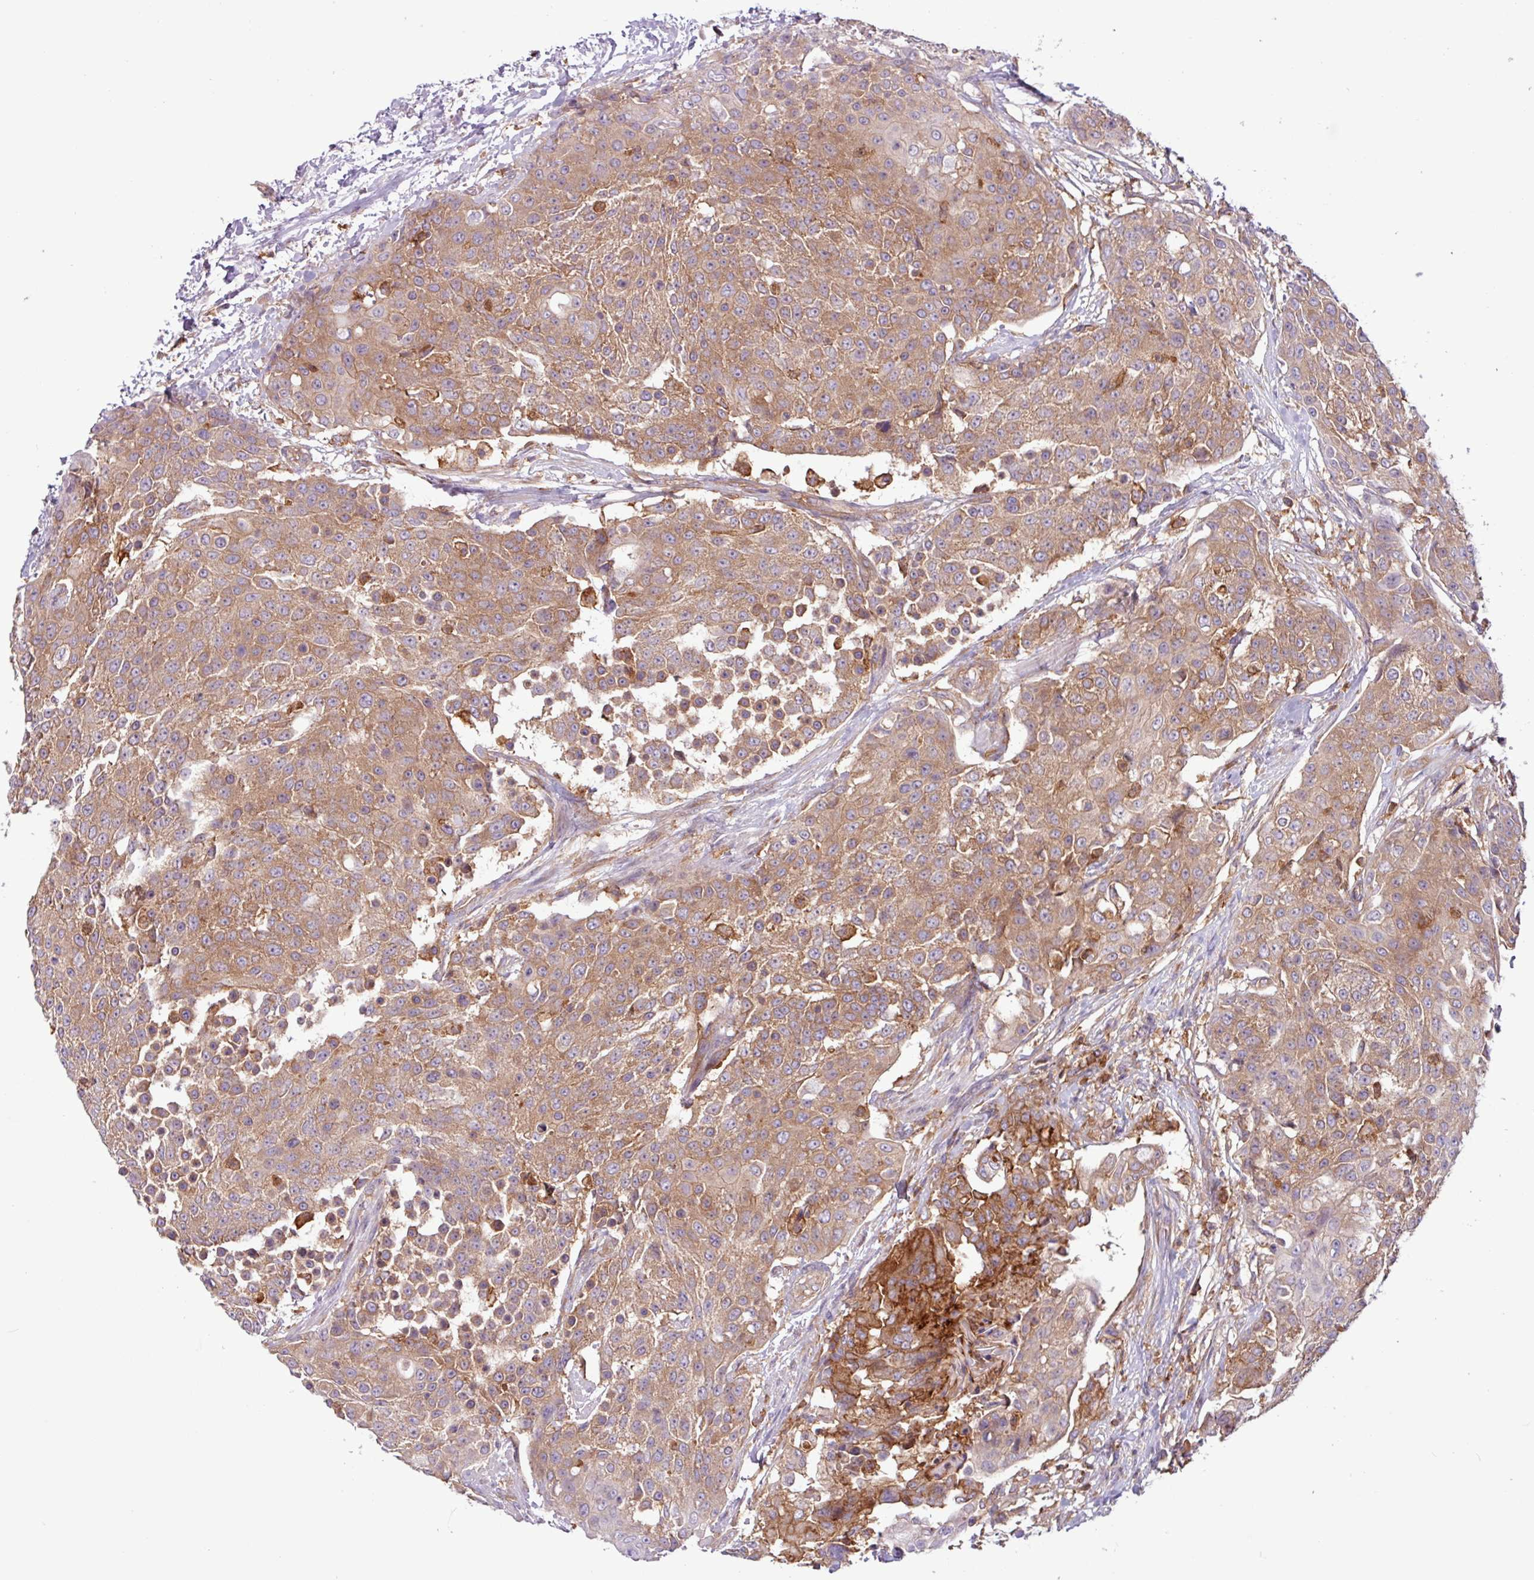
{"staining": {"intensity": "moderate", "quantity": ">75%", "location": "cytoplasmic/membranous"}, "tissue": "urothelial cancer", "cell_type": "Tumor cells", "image_type": "cancer", "snomed": [{"axis": "morphology", "description": "Urothelial carcinoma, High grade"}, {"axis": "topography", "description": "Urinary bladder"}], "caption": "Protein expression analysis of urothelial cancer shows moderate cytoplasmic/membranous staining in approximately >75% of tumor cells.", "gene": "ACTR3", "patient": {"sex": "female", "age": 63}}